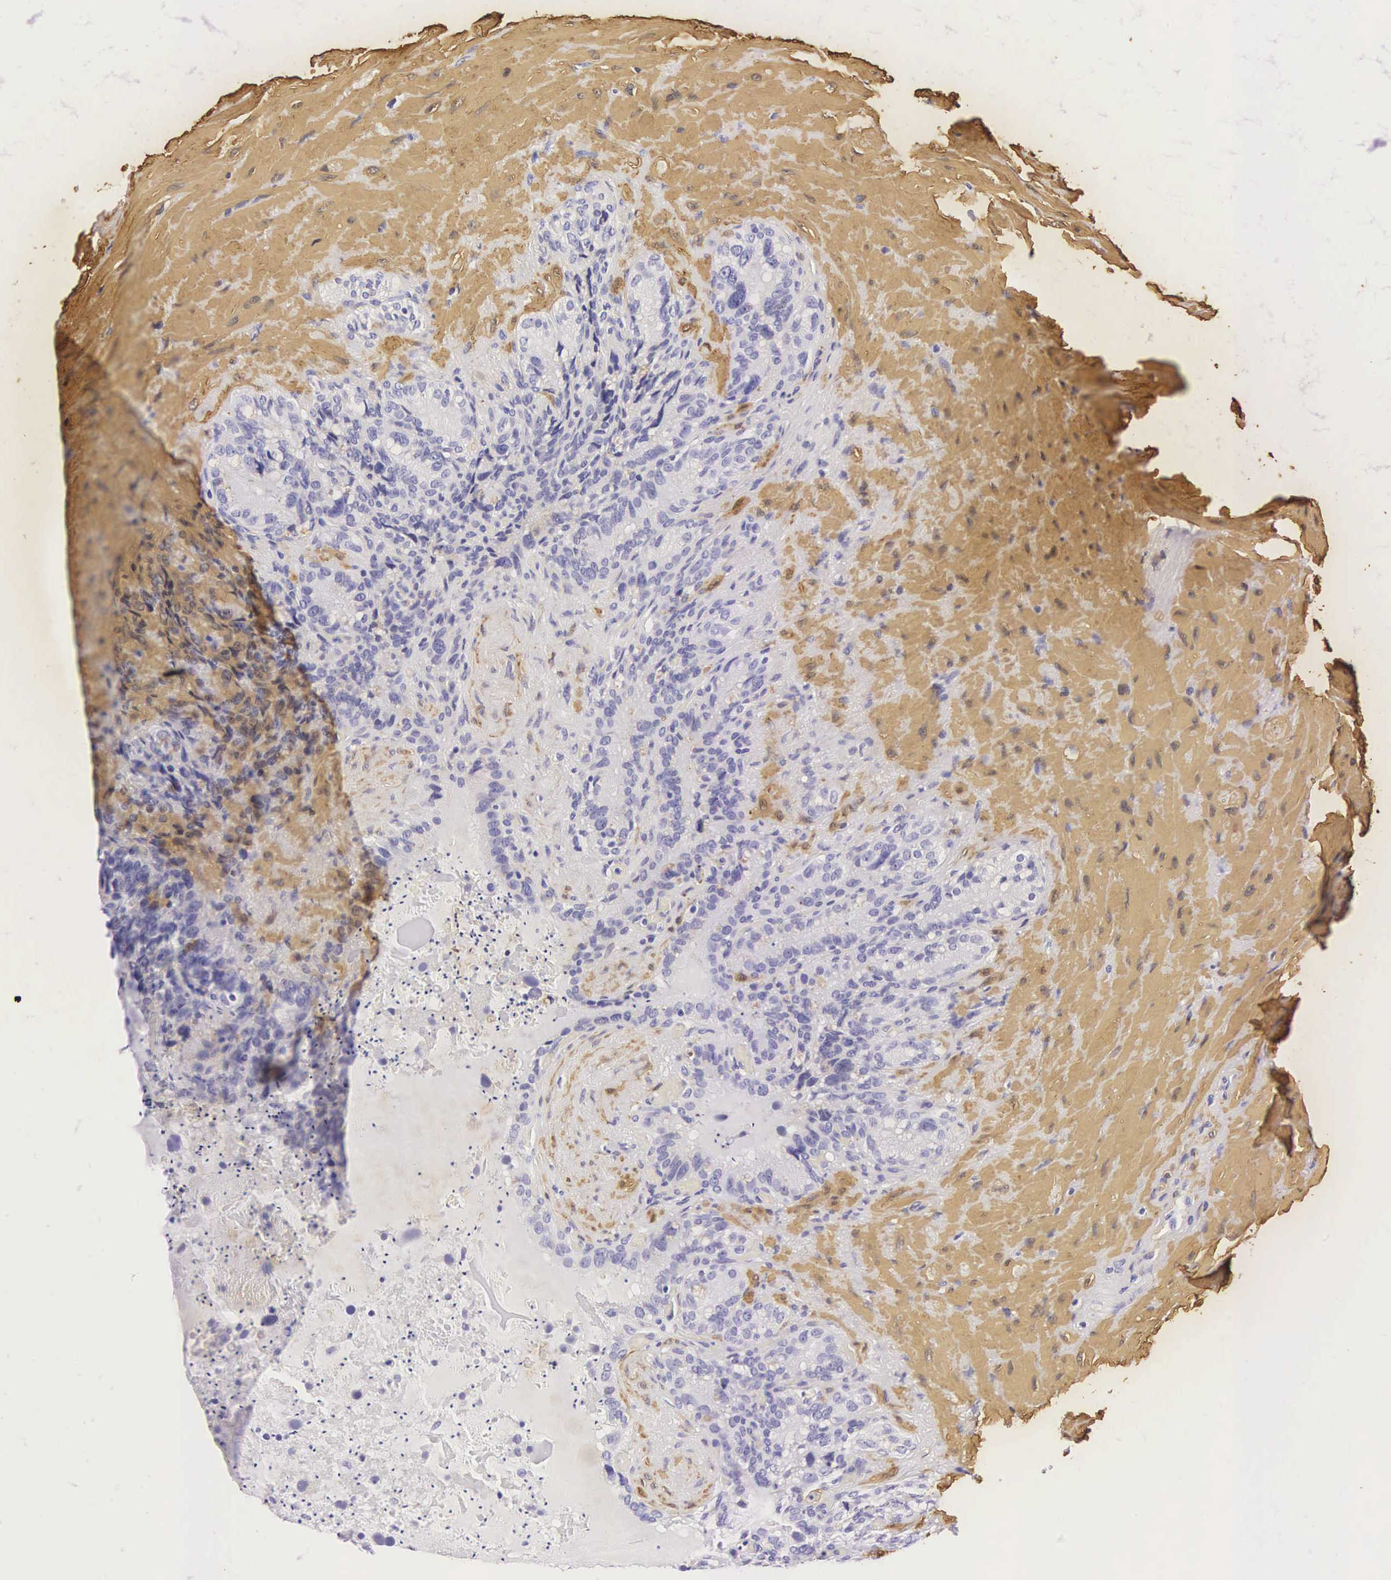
{"staining": {"intensity": "negative", "quantity": "none", "location": "none"}, "tissue": "seminal vesicle", "cell_type": "Glandular cells", "image_type": "normal", "snomed": [{"axis": "morphology", "description": "Normal tissue, NOS"}, {"axis": "topography", "description": "Seminal veicle"}], "caption": "This is an immunohistochemistry histopathology image of benign seminal vesicle. There is no staining in glandular cells.", "gene": "CNN1", "patient": {"sex": "male", "age": 63}}